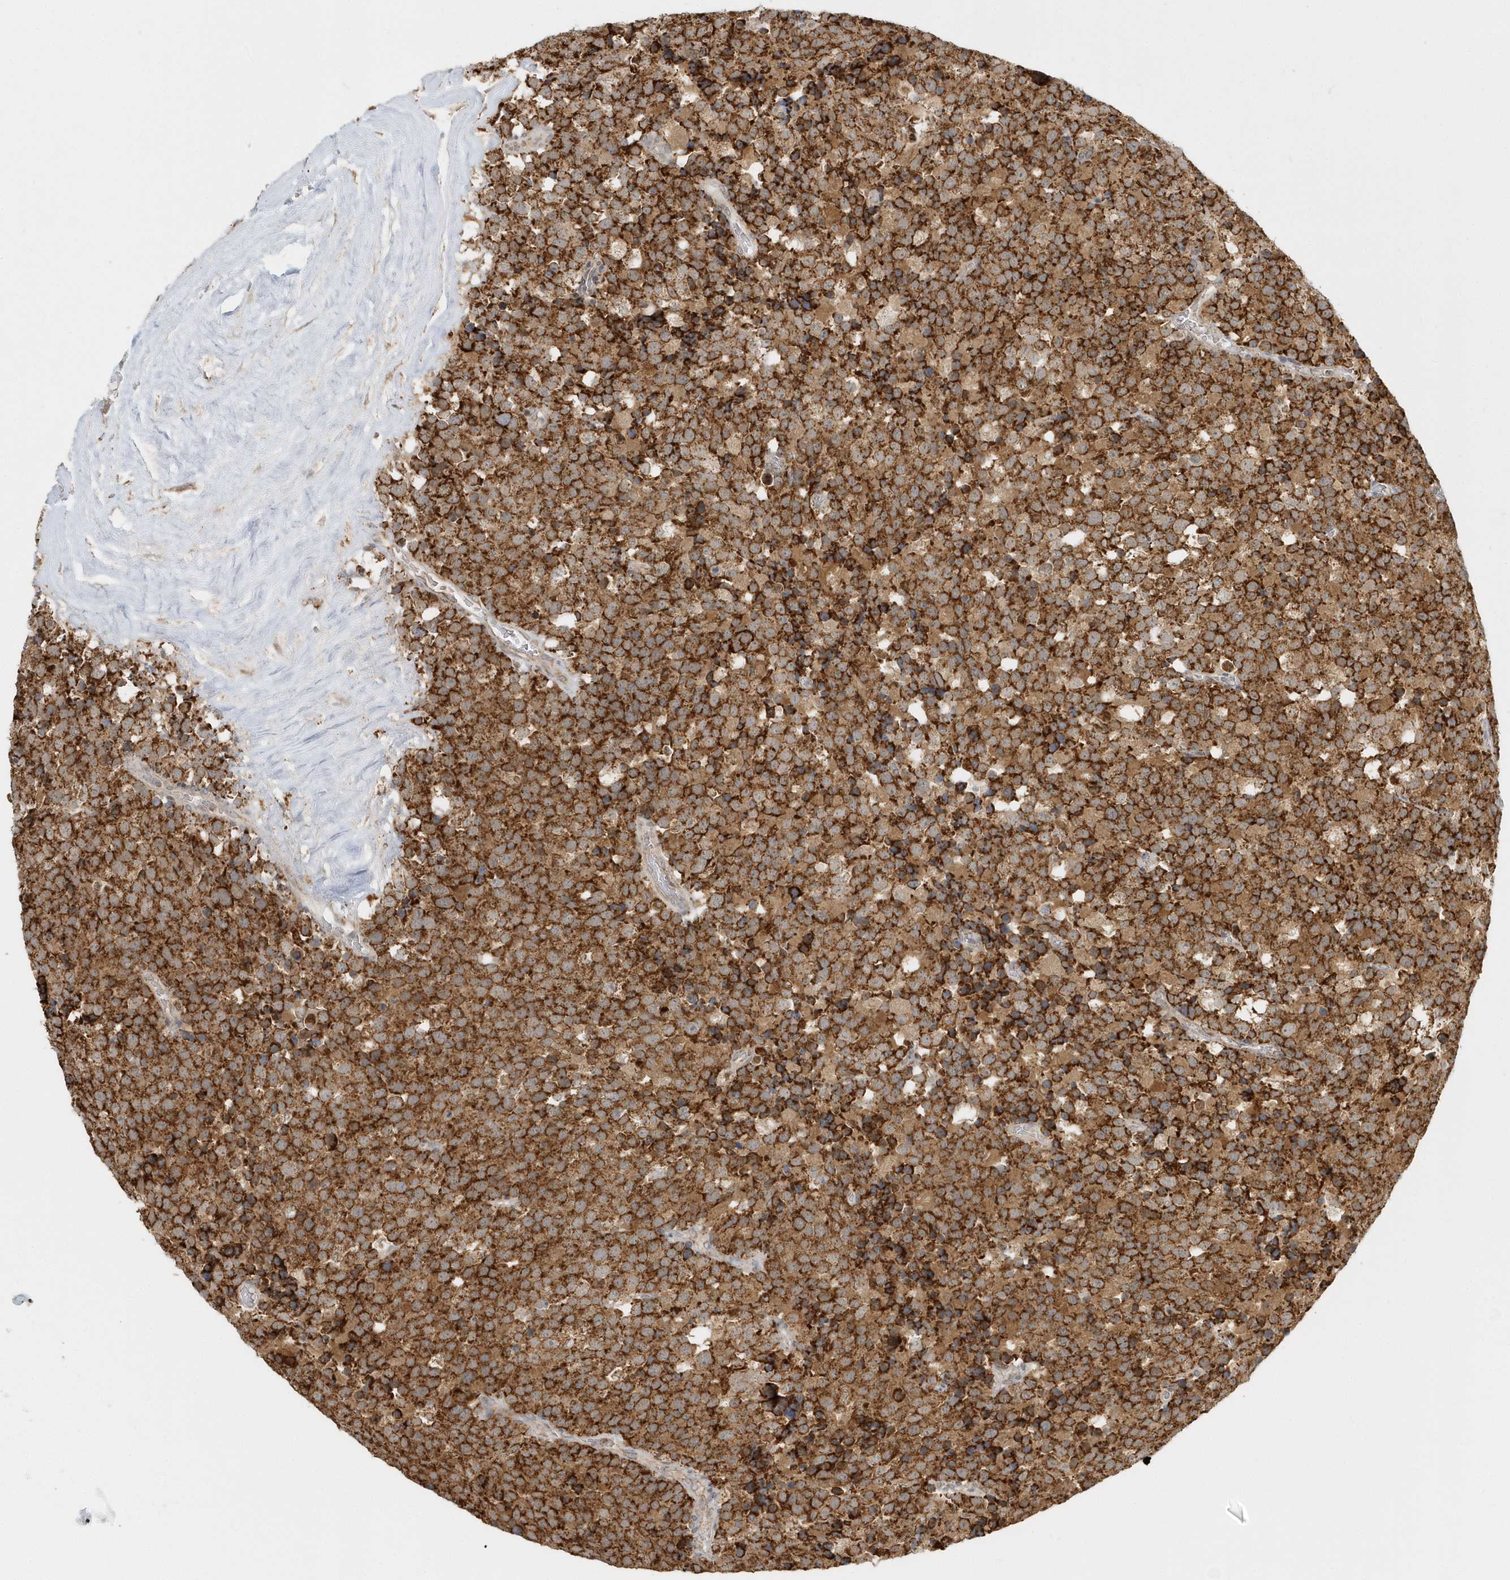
{"staining": {"intensity": "moderate", "quantity": ">75%", "location": "cytoplasmic/membranous"}, "tissue": "testis cancer", "cell_type": "Tumor cells", "image_type": "cancer", "snomed": [{"axis": "morphology", "description": "Seminoma, NOS"}, {"axis": "topography", "description": "Testis"}], "caption": "A micrograph of human testis cancer stained for a protein exhibits moderate cytoplasmic/membranous brown staining in tumor cells. The protein is stained brown, and the nuclei are stained in blue (DAB (3,3'-diaminobenzidine) IHC with brightfield microscopy, high magnification).", "gene": "PSMD6", "patient": {"sex": "male", "age": 71}}